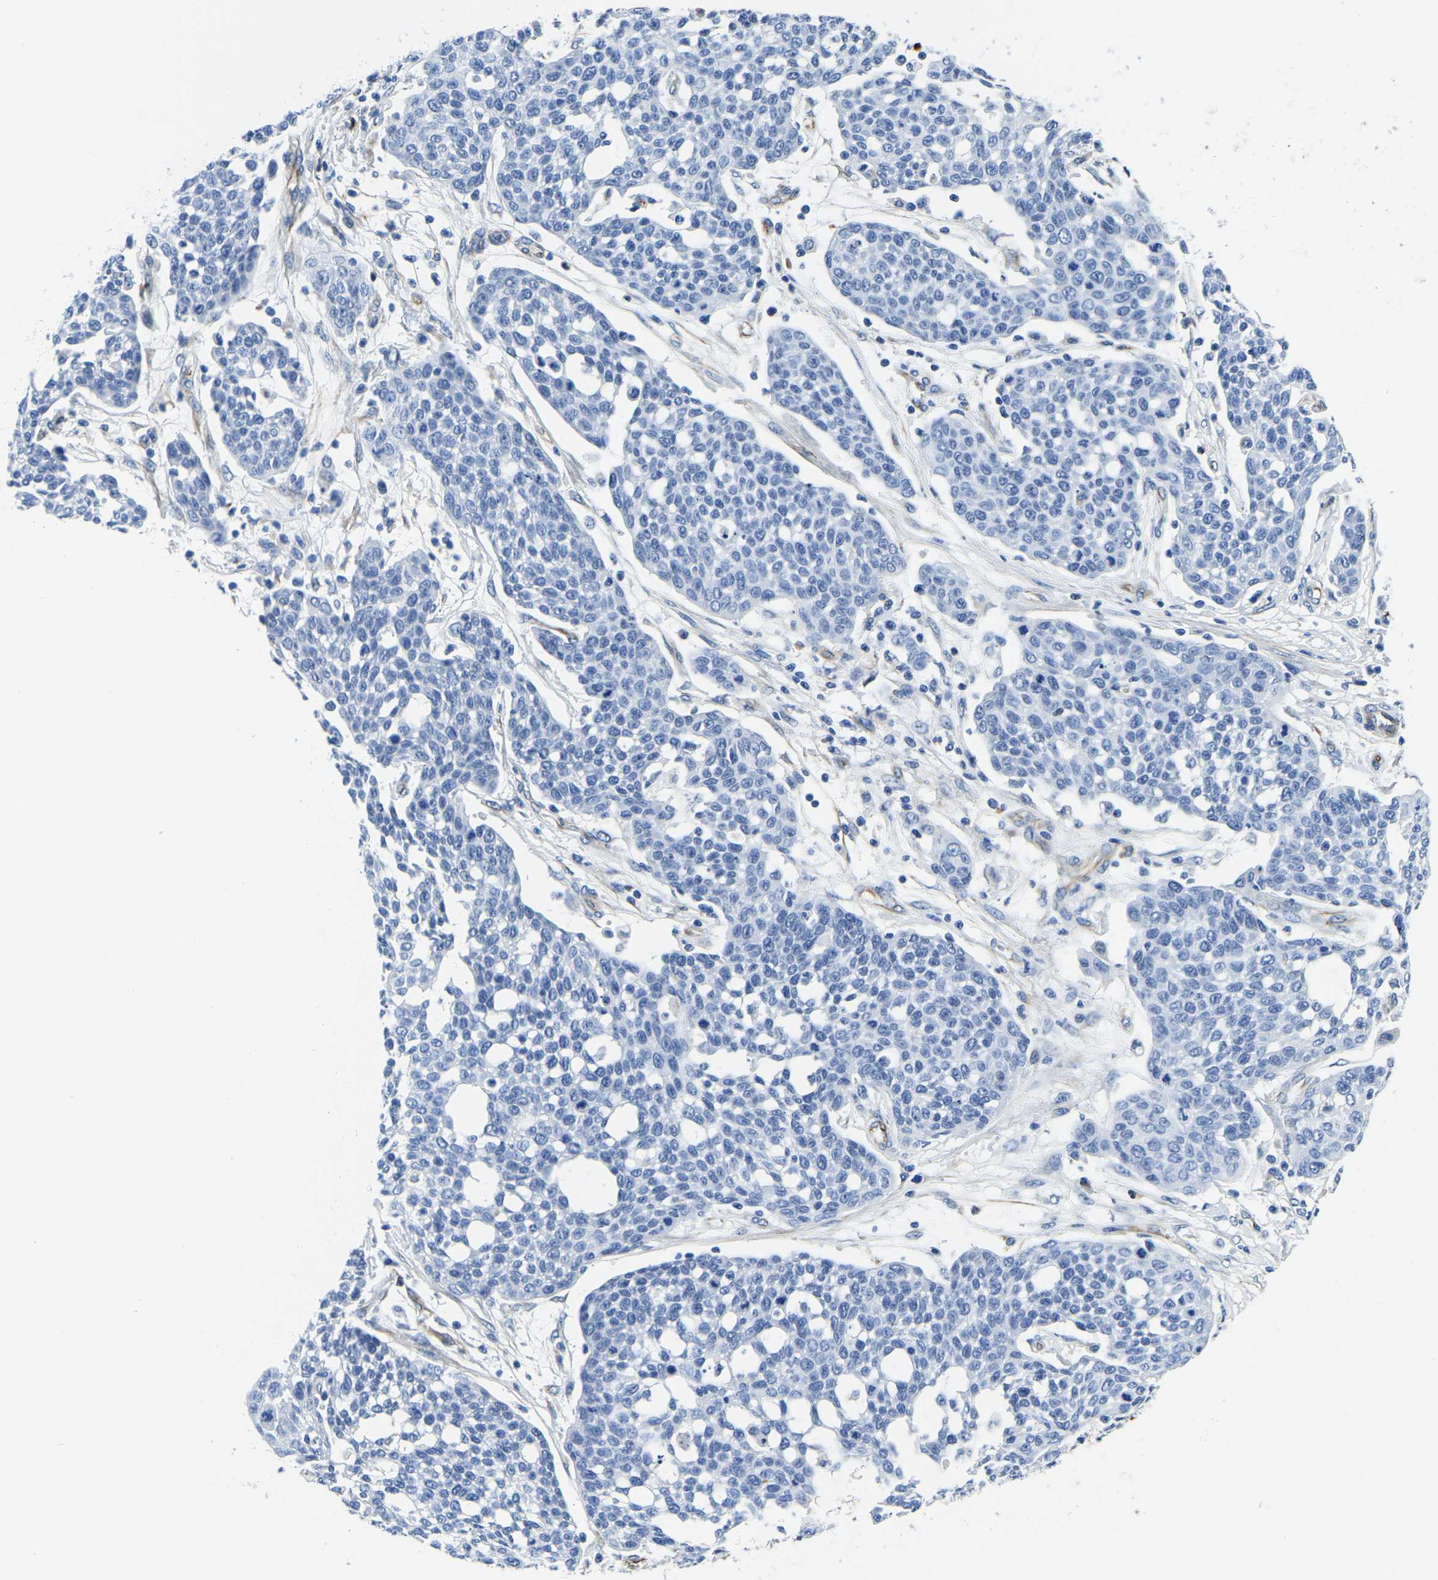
{"staining": {"intensity": "negative", "quantity": "none", "location": "none"}, "tissue": "cervical cancer", "cell_type": "Tumor cells", "image_type": "cancer", "snomed": [{"axis": "morphology", "description": "Squamous cell carcinoma, NOS"}, {"axis": "topography", "description": "Cervix"}], "caption": "This is an IHC histopathology image of squamous cell carcinoma (cervical). There is no expression in tumor cells.", "gene": "MS4A3", "patient": {"sex": "female", "age": 34}}